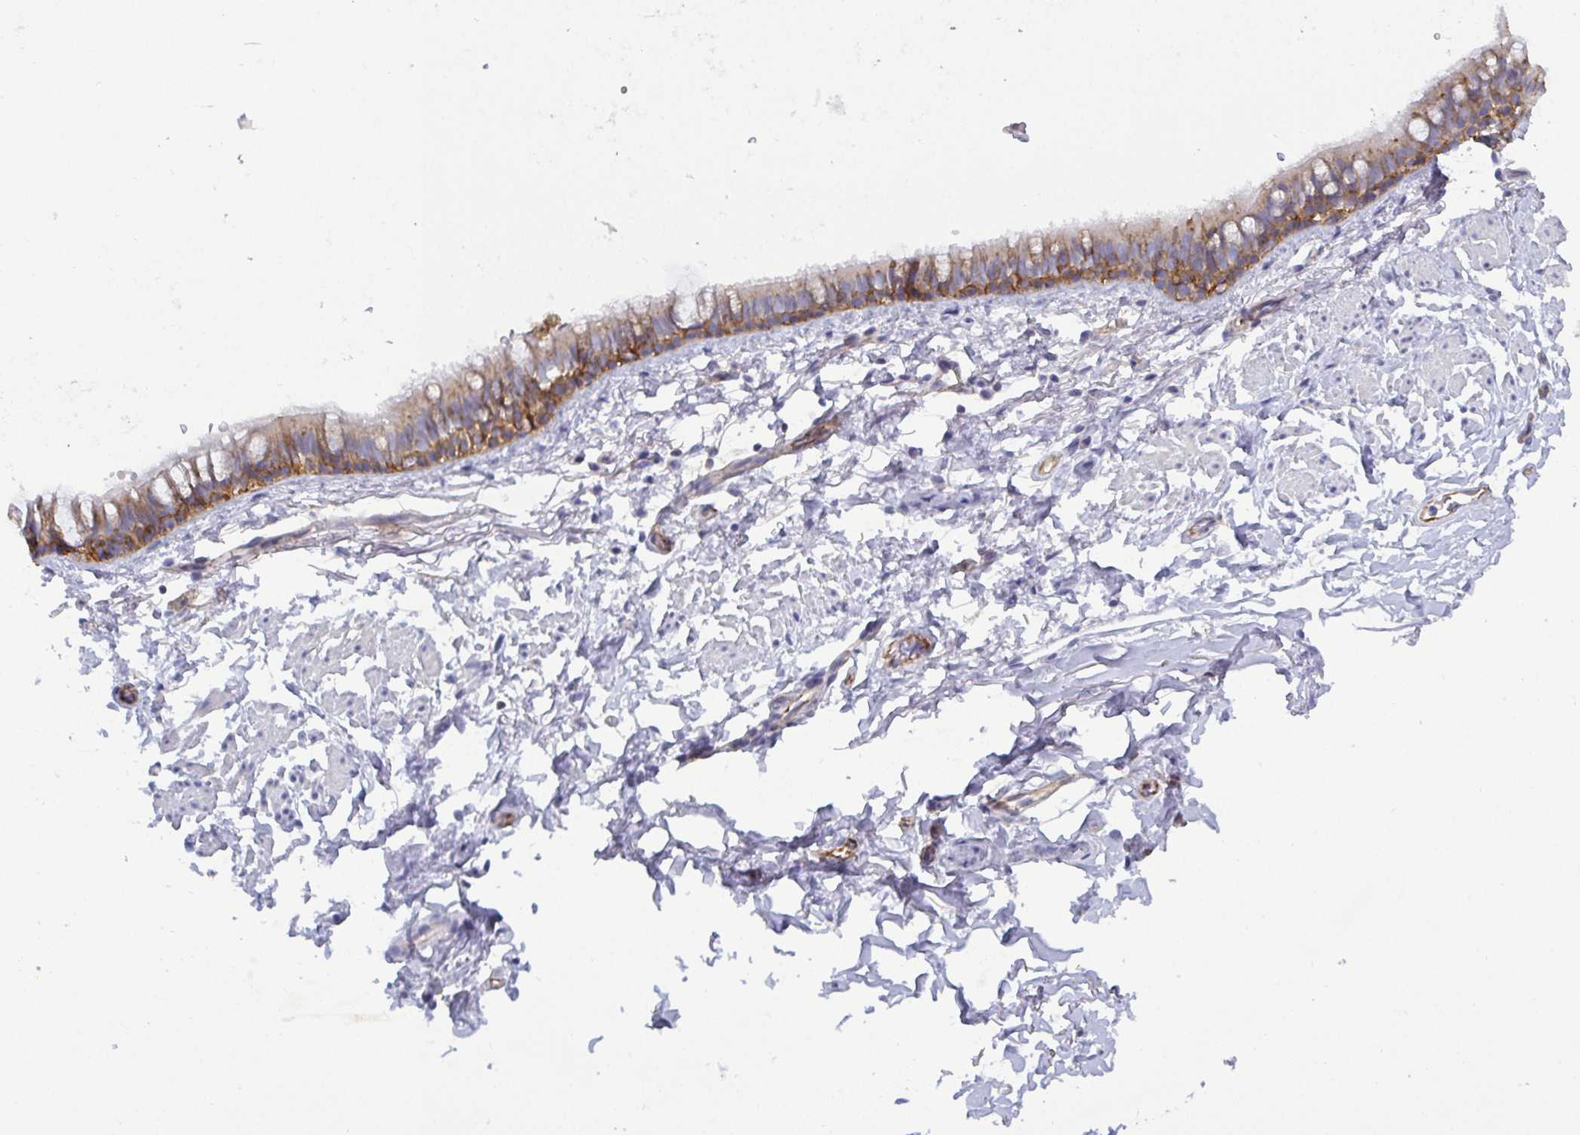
{"staining": {"intensity": "moderate", "quantity": ">75%", "location": "cytoplasmic/membranous"}, "tissue": "bronchus", "cell_type": "Respiratory epithelial cells", "image_type": "normal", "snomed": [{"axis": "morphology", "description": "Normal tissue, NOS"}, {"axis": "topography", "description": "Lymph node"}, {"axis": "topography", "description": "Cartilage tissue"}, {"axis": "topography", "description": "Bronchus"}], "caption": "Immunohistochemical staining of unremarkable human bronchus exhibits medium levels of moderate cytoplasmic/membranous positivity in about >75% of respiratory epithelial cells. The staining was performed using DAB, with brown indicating positive protein expression. Nuclei are stained blue with hematoxylin.", "gene": "LIMA1", "patient": {"sex": "female", "age": 70}}